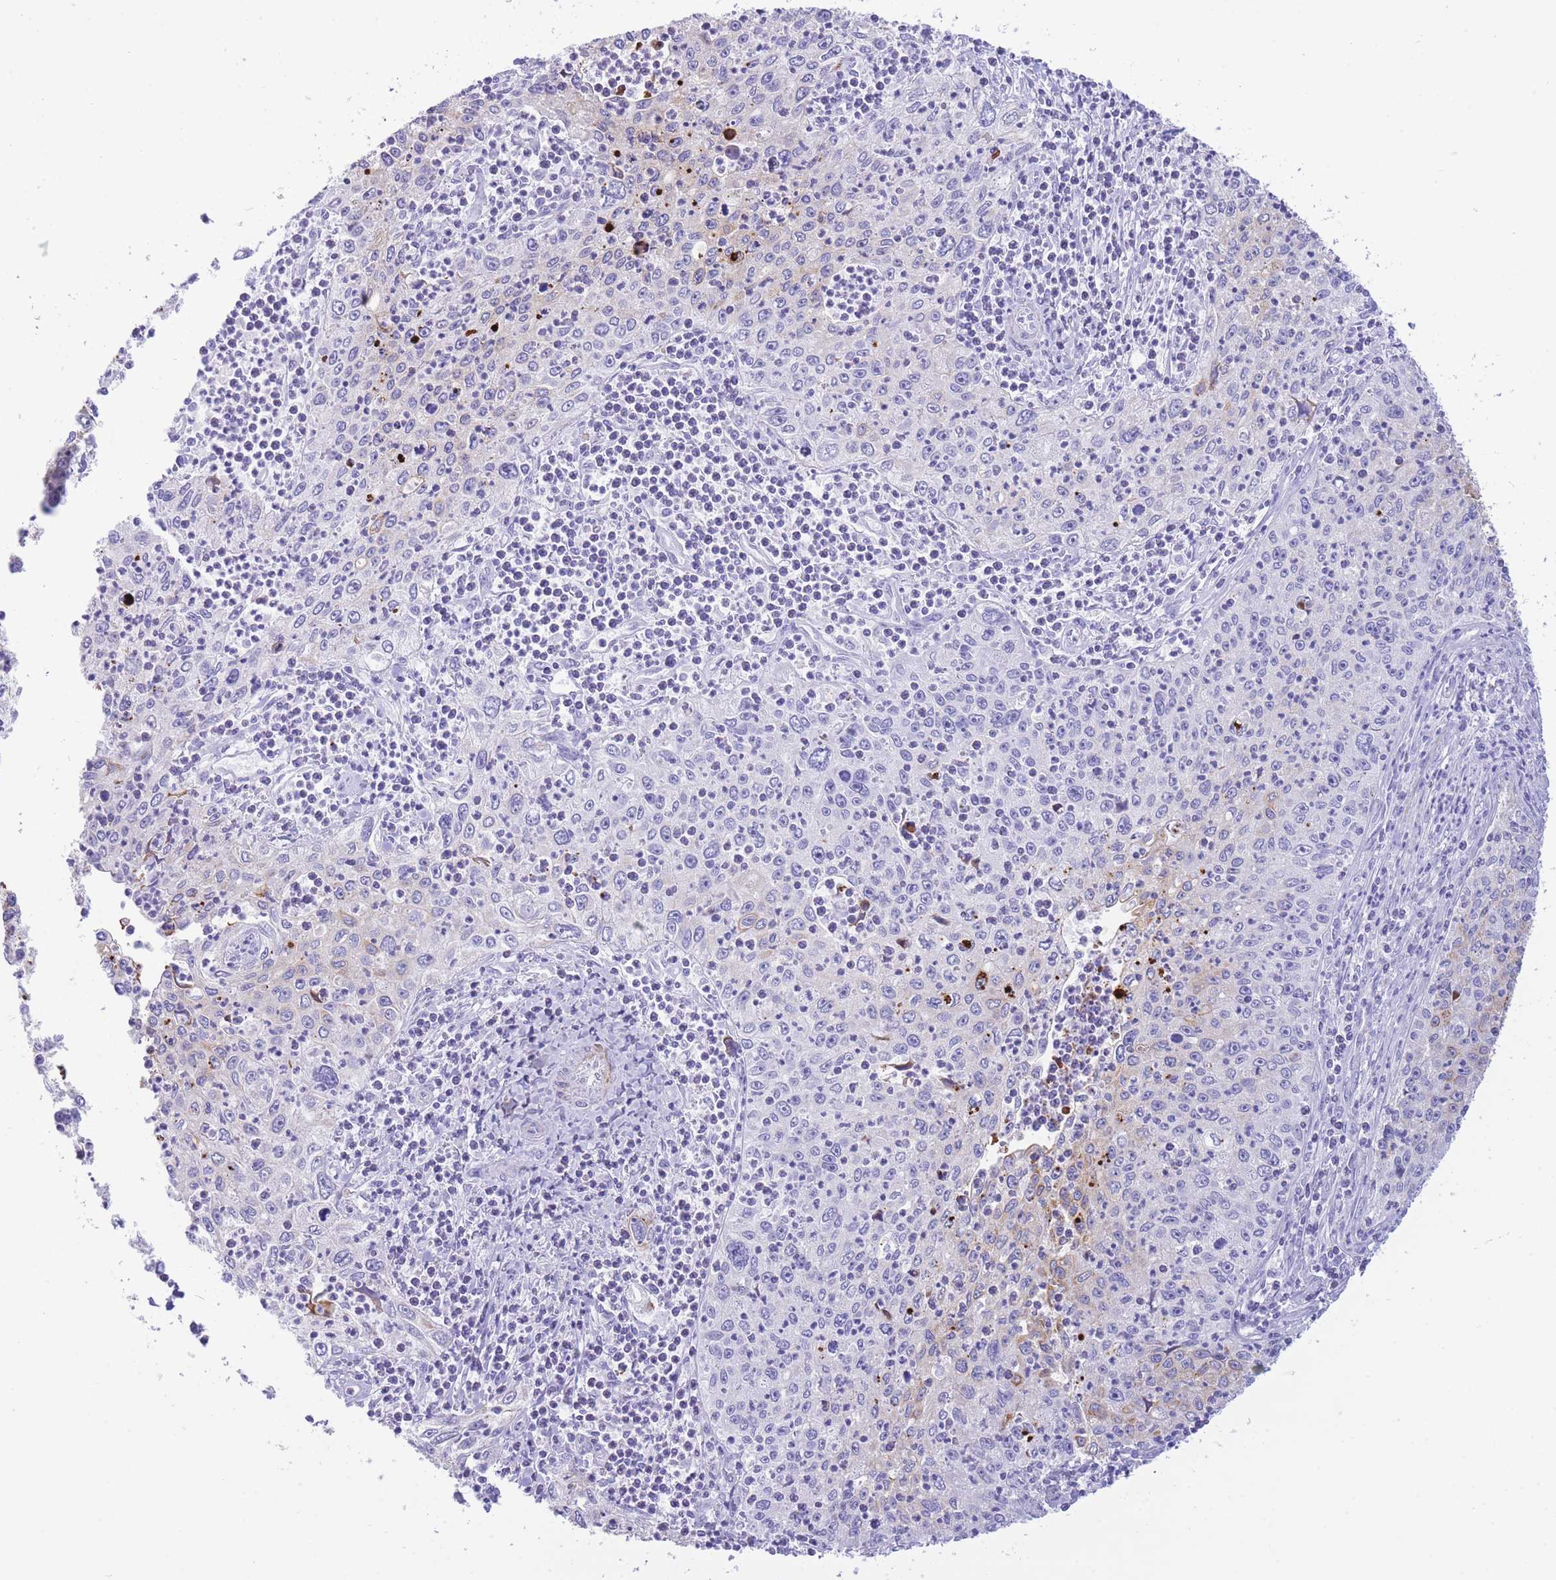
{"staining": {"intensity": "negative", "quantity": "none", "location": "none"}, "tissue": "cervical cancer", "cell_type": "Tumor cells", "image_type": "cancer", "snomed": [{"axis": "morphology", "description": "Squamous cell carcinoma, NOS"}, {"axis": "topography", "description": "Cervix"}], "caption": "Human squamous cell carcinoma (cervical) stained for a protein using immunohistochemistry (IHC) reveals no expression in tumor cells.", "gene": "VWA8", "patient": {"sex": "female", "age": 30}}